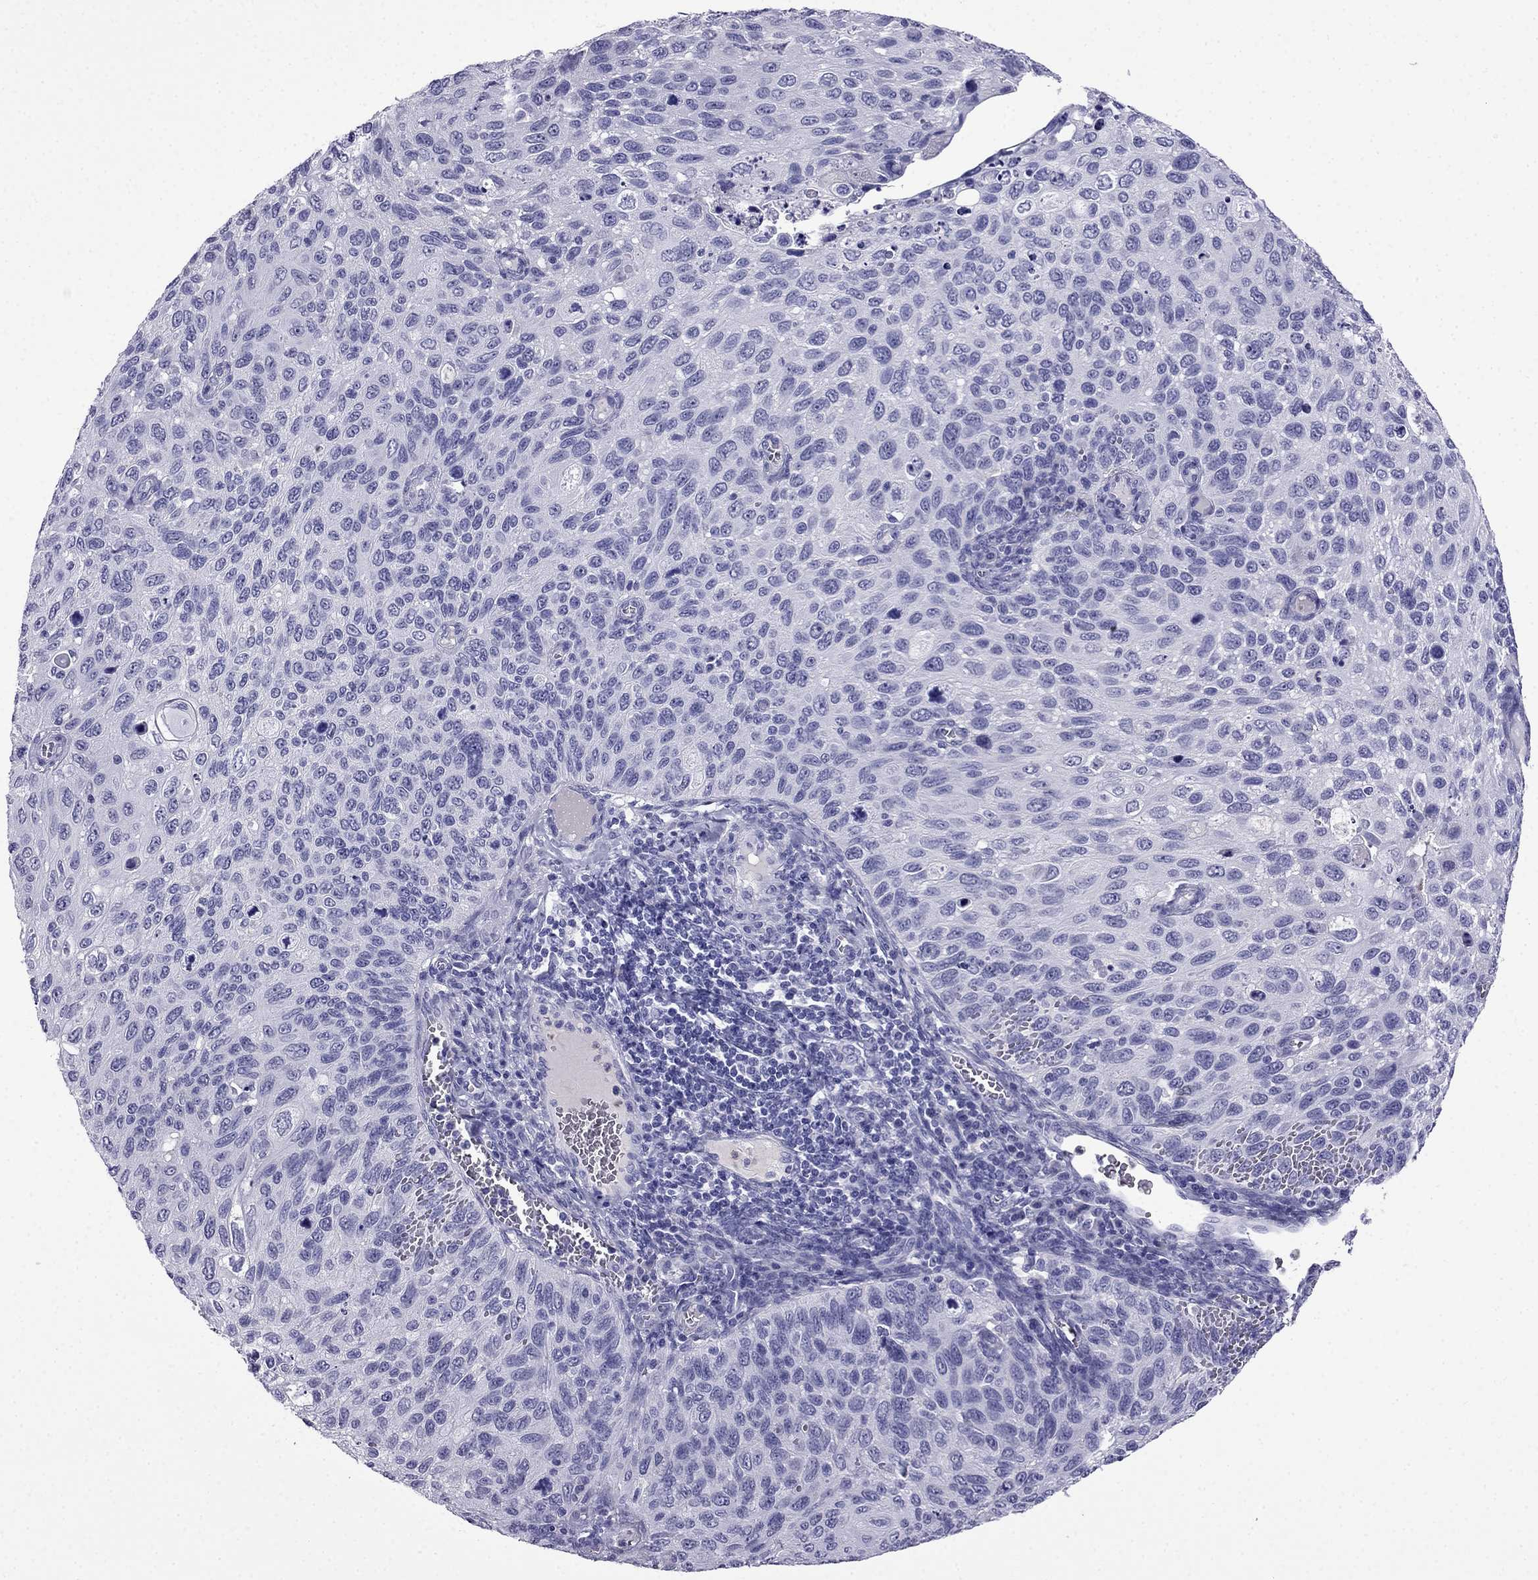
{"staining": {"intensity": "negative", "quantity": "none", "location": "none"}, "tissue": "cervical cancer", "cell_type": "Tumor cells", "image_type": "cancer", "snomed": [{"axis": "morphology", "description": "Squamous cell carcinoma, NOS"}, {"axis": "topography", "description": "Cervix"}], "caption": "Human cervical squamous cell carcinoma stained for a protein using immunohistochemistry (IHC) shows no staining in tumor cells.", "gene": "CDHR4", "patient": {"sex": "female", "age": 70}}